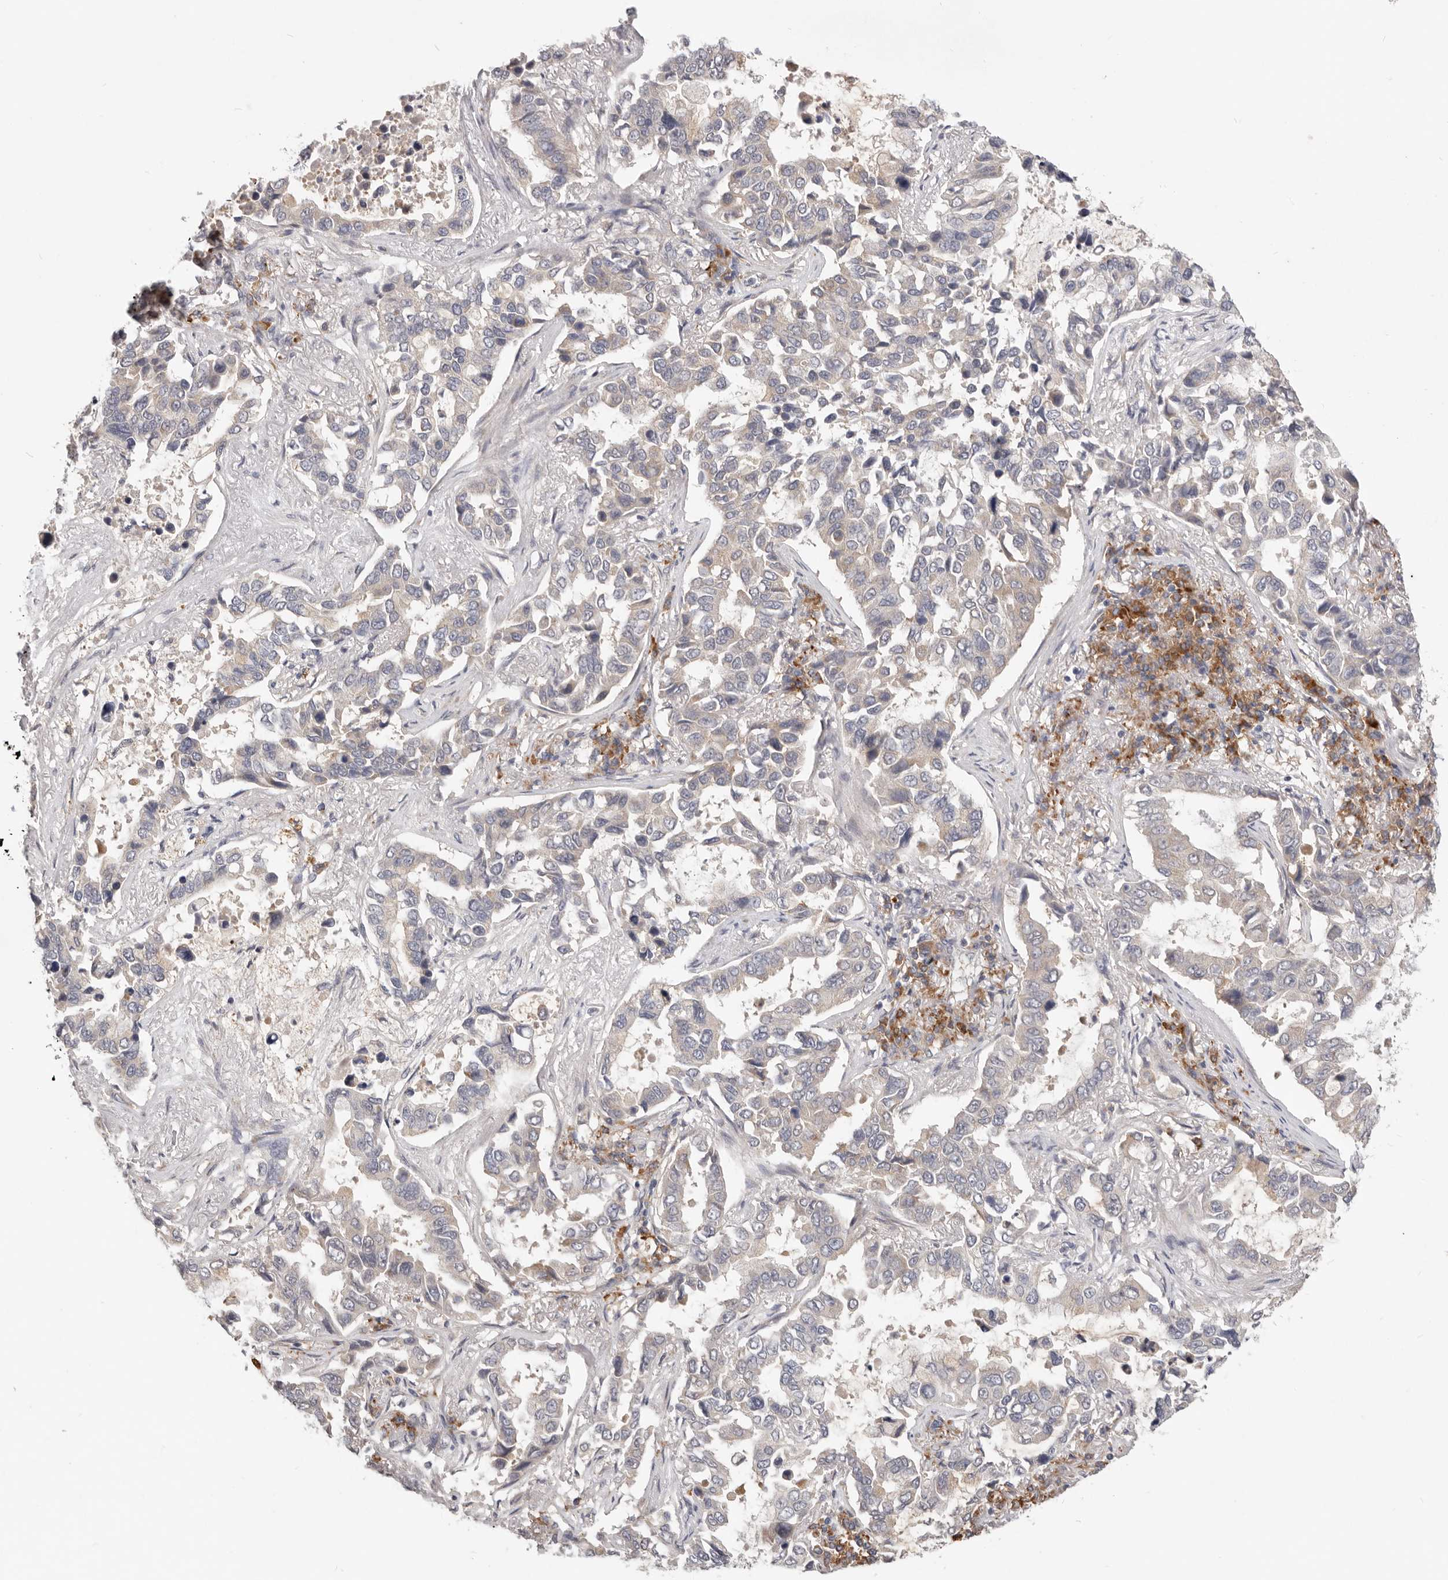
{"staining": {"intensity": "negative", "quantity": "none", "location": "none"}, "tissue": "lung cancer", "cell_type": "Tumor cells", "image_type": "cancer", "snomed": [{"axis": "morphology", "description": "Squamous cell carcinoma, NOS"}, {"axis": "topography", "description": "Lung"}], "caption": "This photomicrograph is of squamous cell carcinoma (lung) stained with IHC to label a protein in brown with the nuclei are counter-stained blue. There is no positivity in tumor cells.", "gene": "WDR77", "patient": {"sex": "male", "age": 66}}